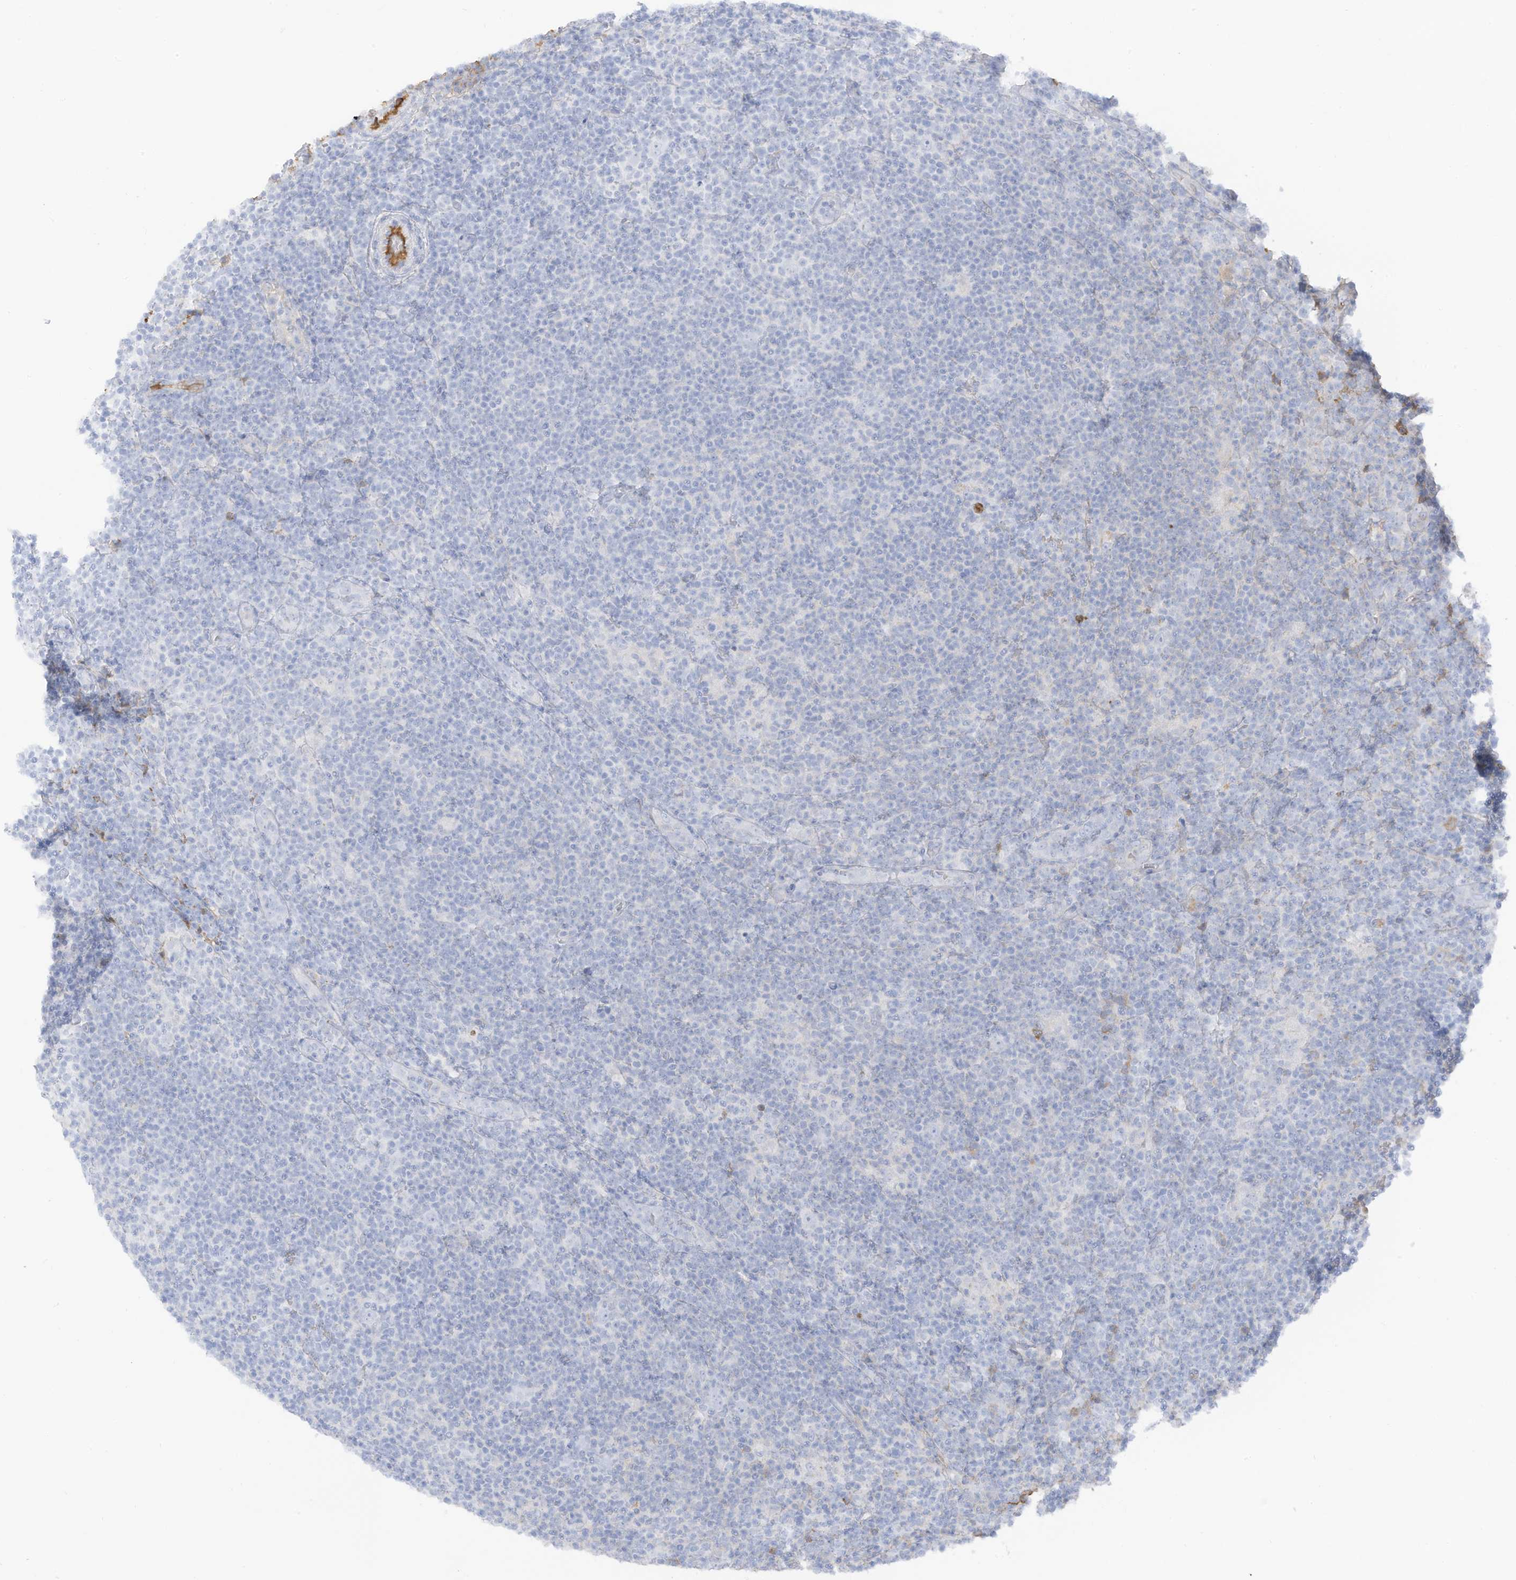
{"staining": {"intensity": "negative", "quantity": "none", "location": "none"}, "tissue": "lymphoma", "cell_type": "Tumor cells", "image_type": "cancer", "snomed": [{"axis": "morphology", "description": "Hodgkin's disease, NOS"}, {"axis": "topography", "description": "Lymph node"}], "caption": "Lymphoma stained for a protein using immunohistochemistry (IHC) reveals no positivity tumor cells.", "gene": "HSD17B13", "patient": {"sex": "female", "age": 57}}